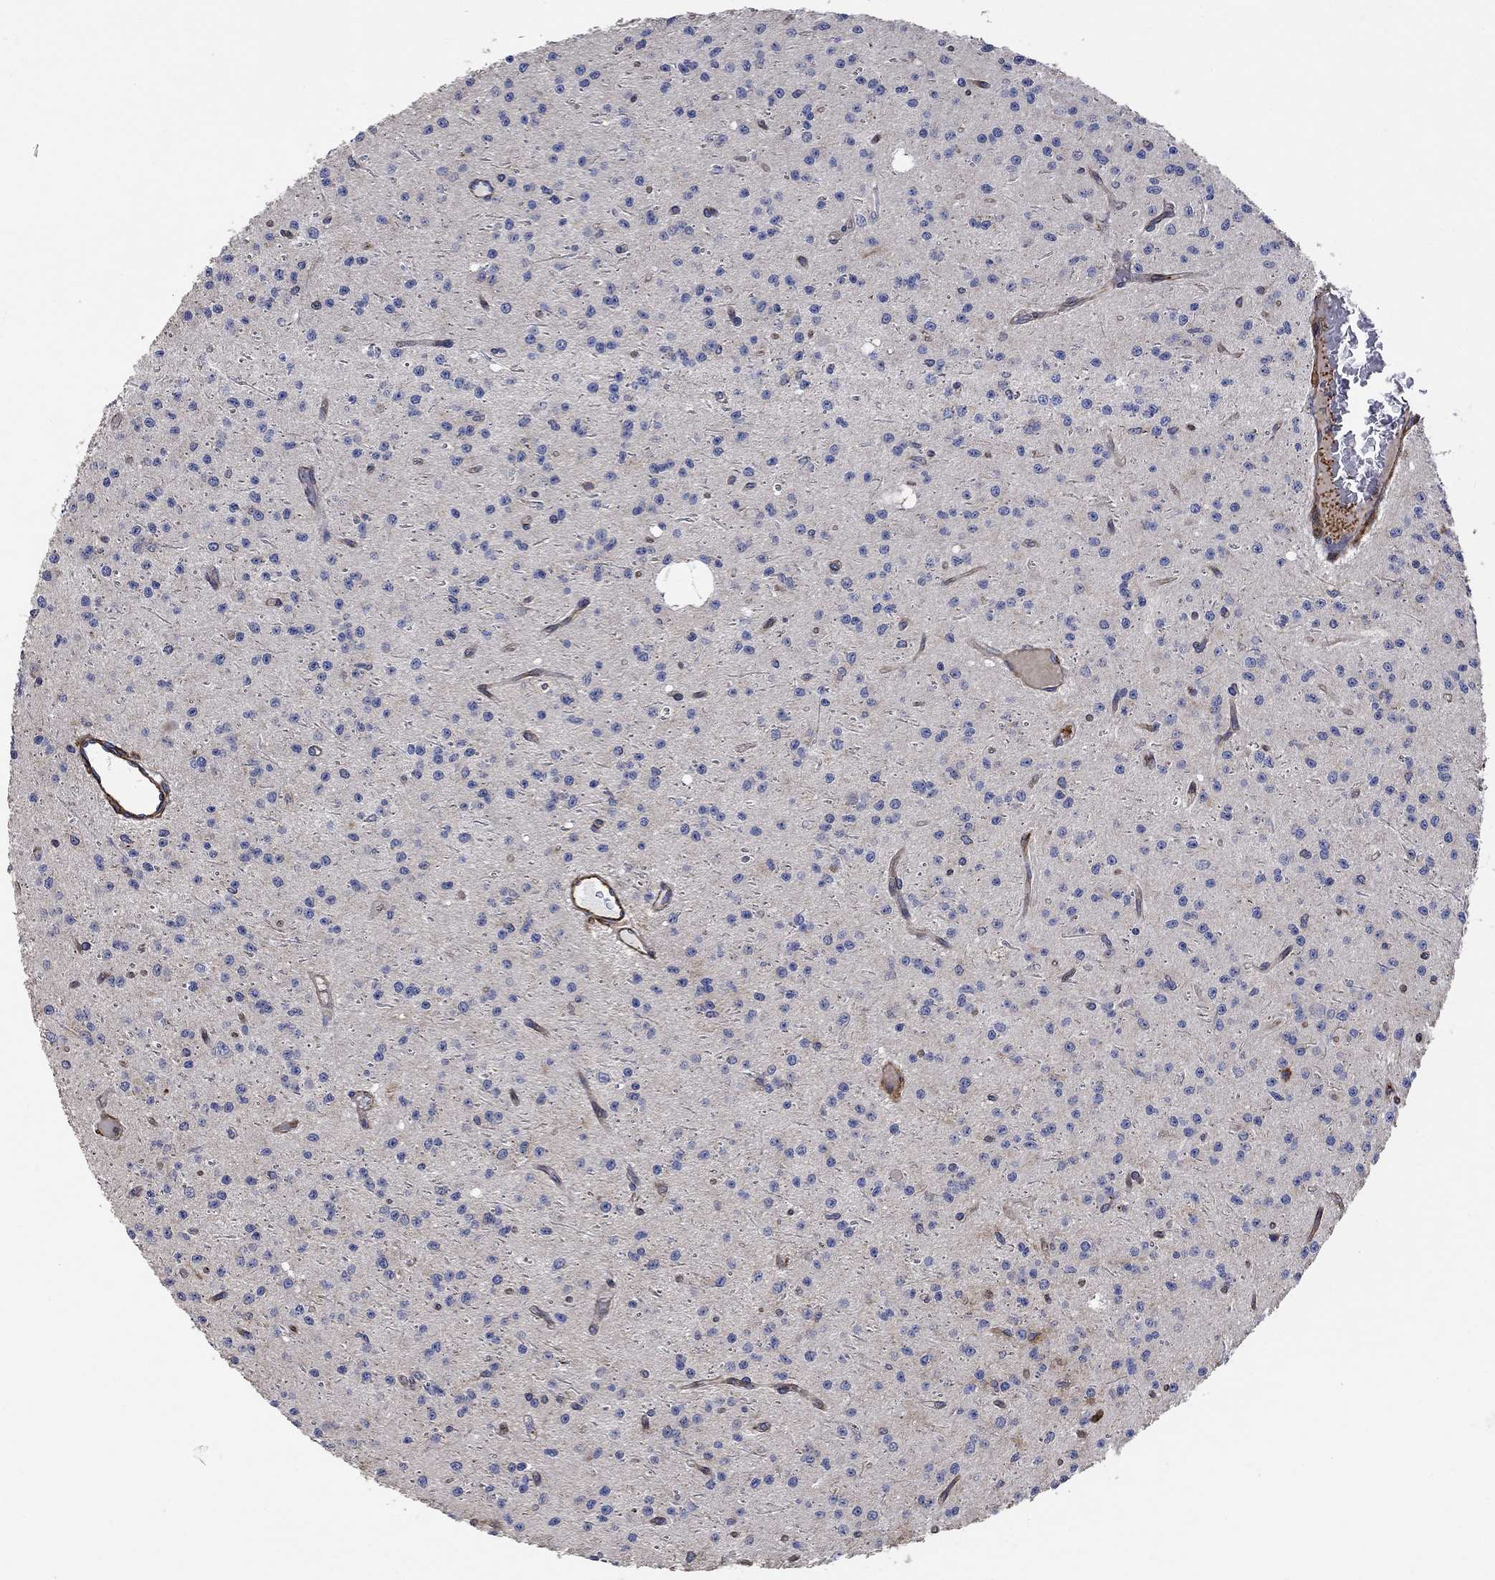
{"staining": {"intensity": "negative", "quantity": "none", "location": "none"}, "tissue": "glioma", "cell_type": "Tumor cells", "image_type": "cancer", "snomed": [{"axis": "morphology", "description": "Glioma, malignant, Low grade"}, {"axis": "topography", "description": "Brain"}], "caption": "Tumor cells are negative for brown protein staining in glioma. (Stains: DAB (3,3'-diaminobenzidine) immunohistochemistry (IHC) with hematoxylin counter stain, Microscopy: brightfield microscopy at high magnification).", "gene": "NPHP1", "patient": {"sex": "male", "age": 27}}